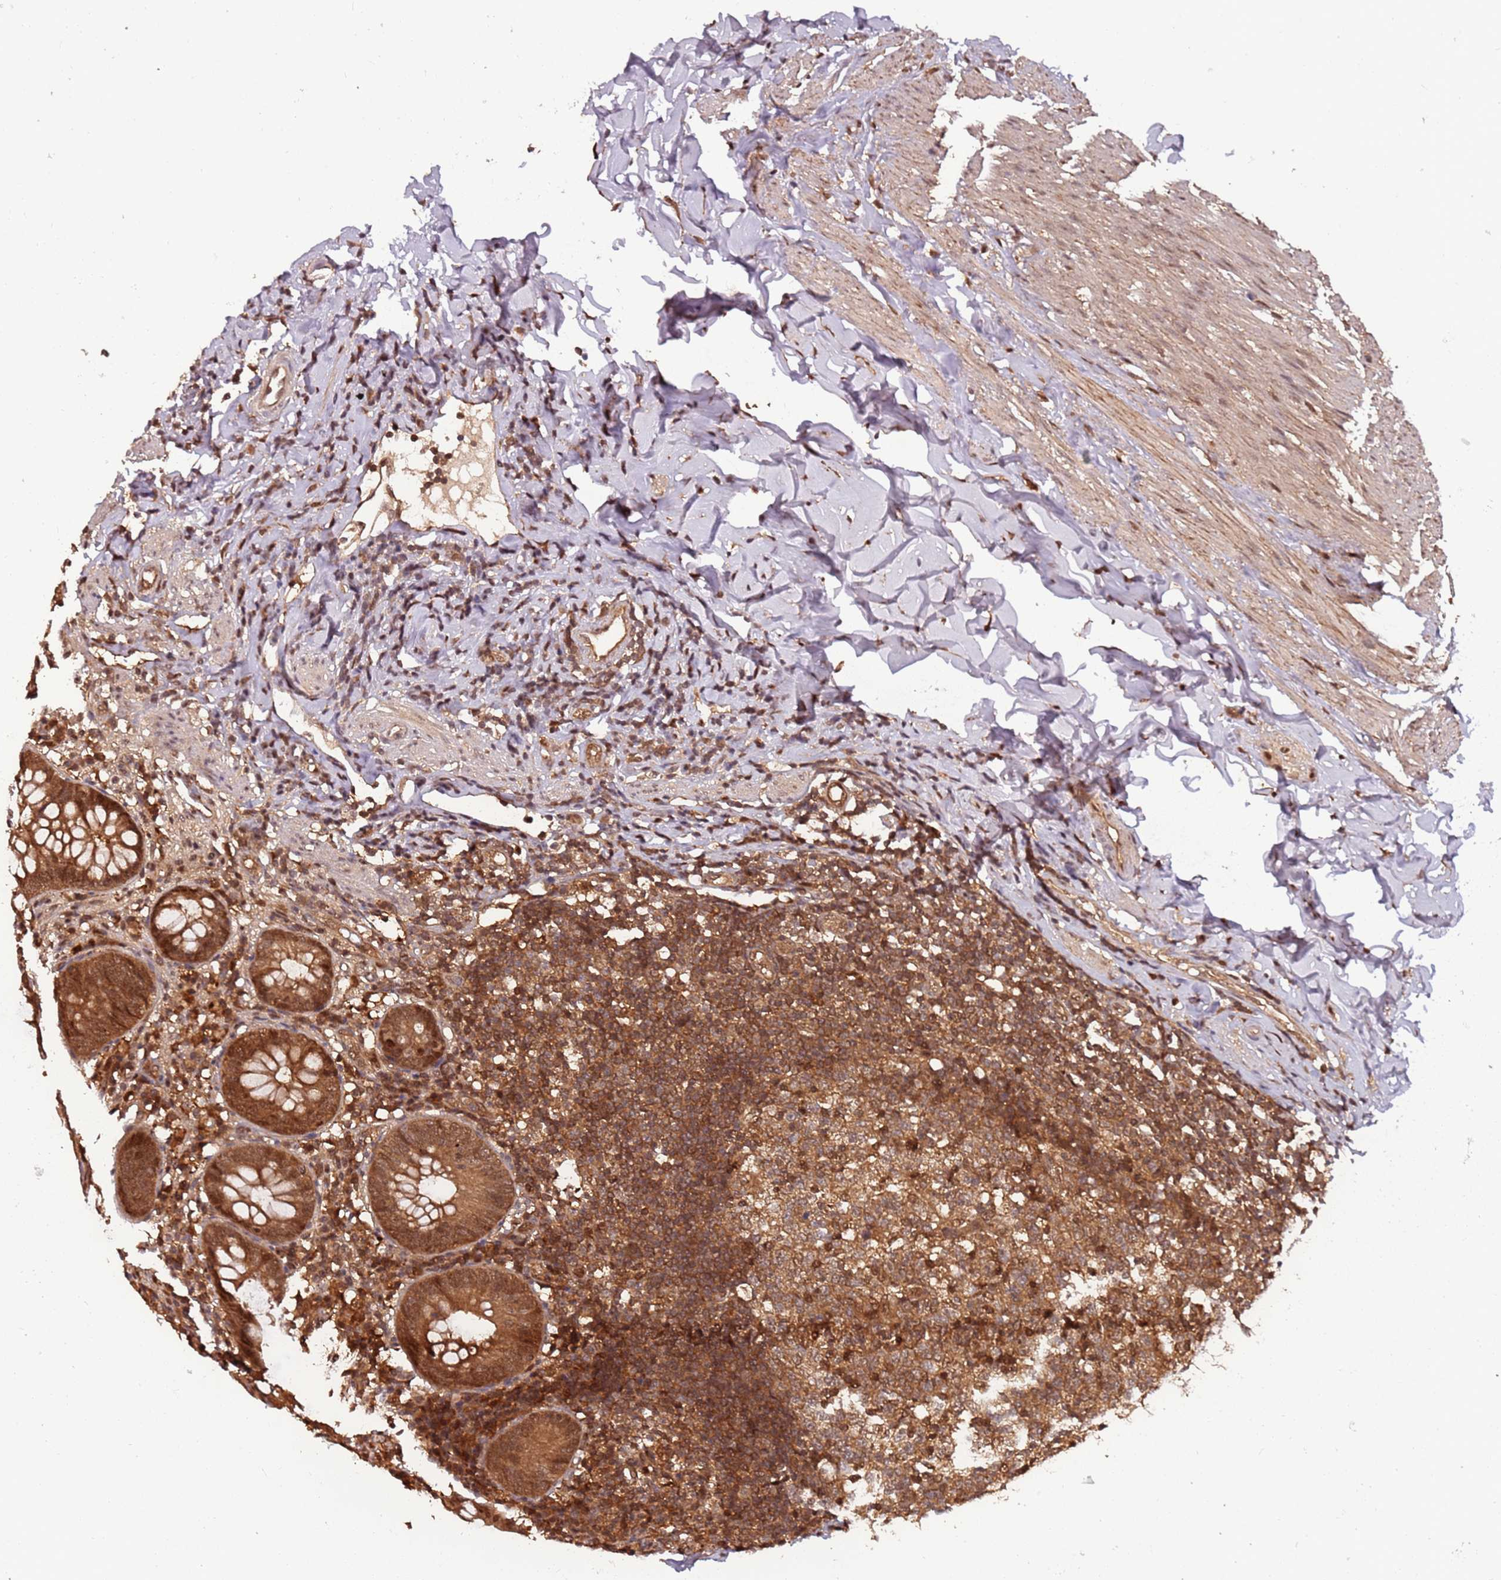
{"staining": {"intensity": "moderate", "quantity": ">75%", "location": "cytoplasmic/membranous,nuclear"}, "tissue": "appendix", "cell_type": "Glandular cells", "image_type": "normal", "snomed": [{"axis": "morphology", "description": "Normal tissue, NOS"}, {"axis": "topography", "description": "Appendix"}], "caption": "The photomicrograph exhibits a brown stain indicating the presence of a protein in the cytoplasmic/membranous,nuclear of glandular cells in appendix. (DAB = brown stain, brightfield microscopy at high magnification).", "gene": "PGLS", "patient": {"sex": "female", "age": 54}}